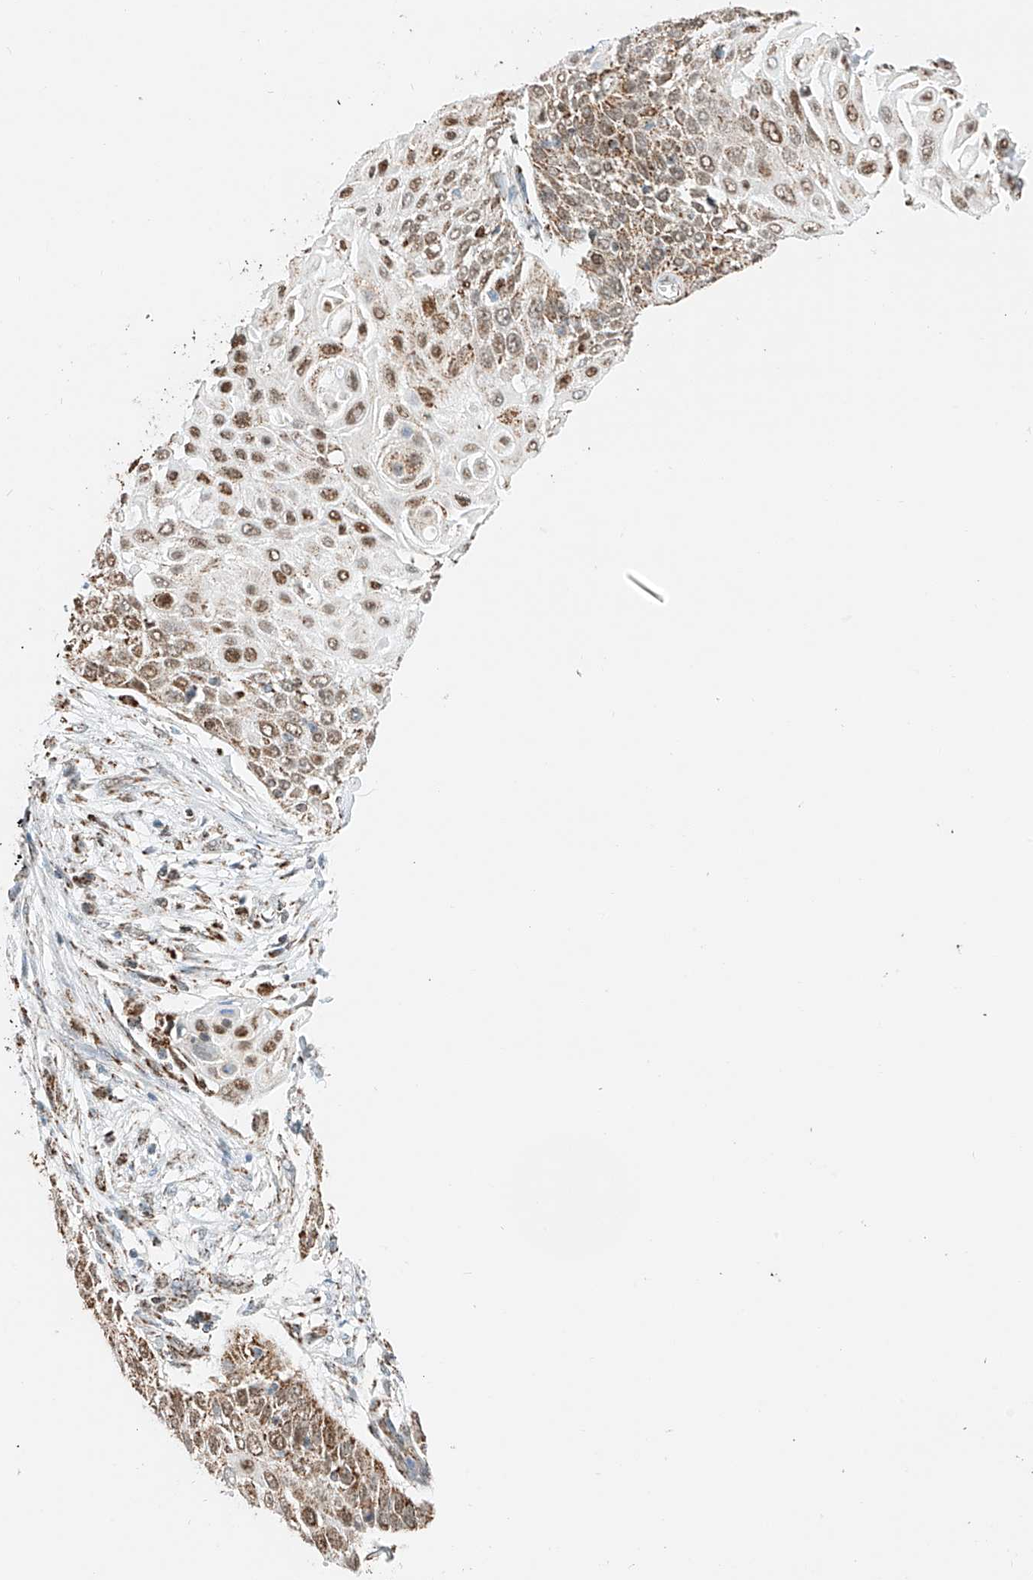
{"staining": {"intensity": "moderate", "quantity": ">75%", "location": "cytoplasmic/membranous,nuclear"}, "tissue": "cervical cancer", "cell_type": "Tumor cells", "image_type": "cancer", "snomed": [{"axis": "morphology", "description": "Squamous cell carcinoma, NOS"}, {"axis": "topography", "description": "Cervix"}], "caption": "A high-resolution image shows IHC staining of cervical squamous cell carcinoma, which demonstrates moderate cytoplasmic/membranous and nuclear positivity in about >75% of tumor cells. The staining was performed using DAB, with brown indicating positive protein expression. Nuclei are stained blue with hematoxylin.", "gene": "PPA2", "patient": {"sex": "female", "age": 39}}